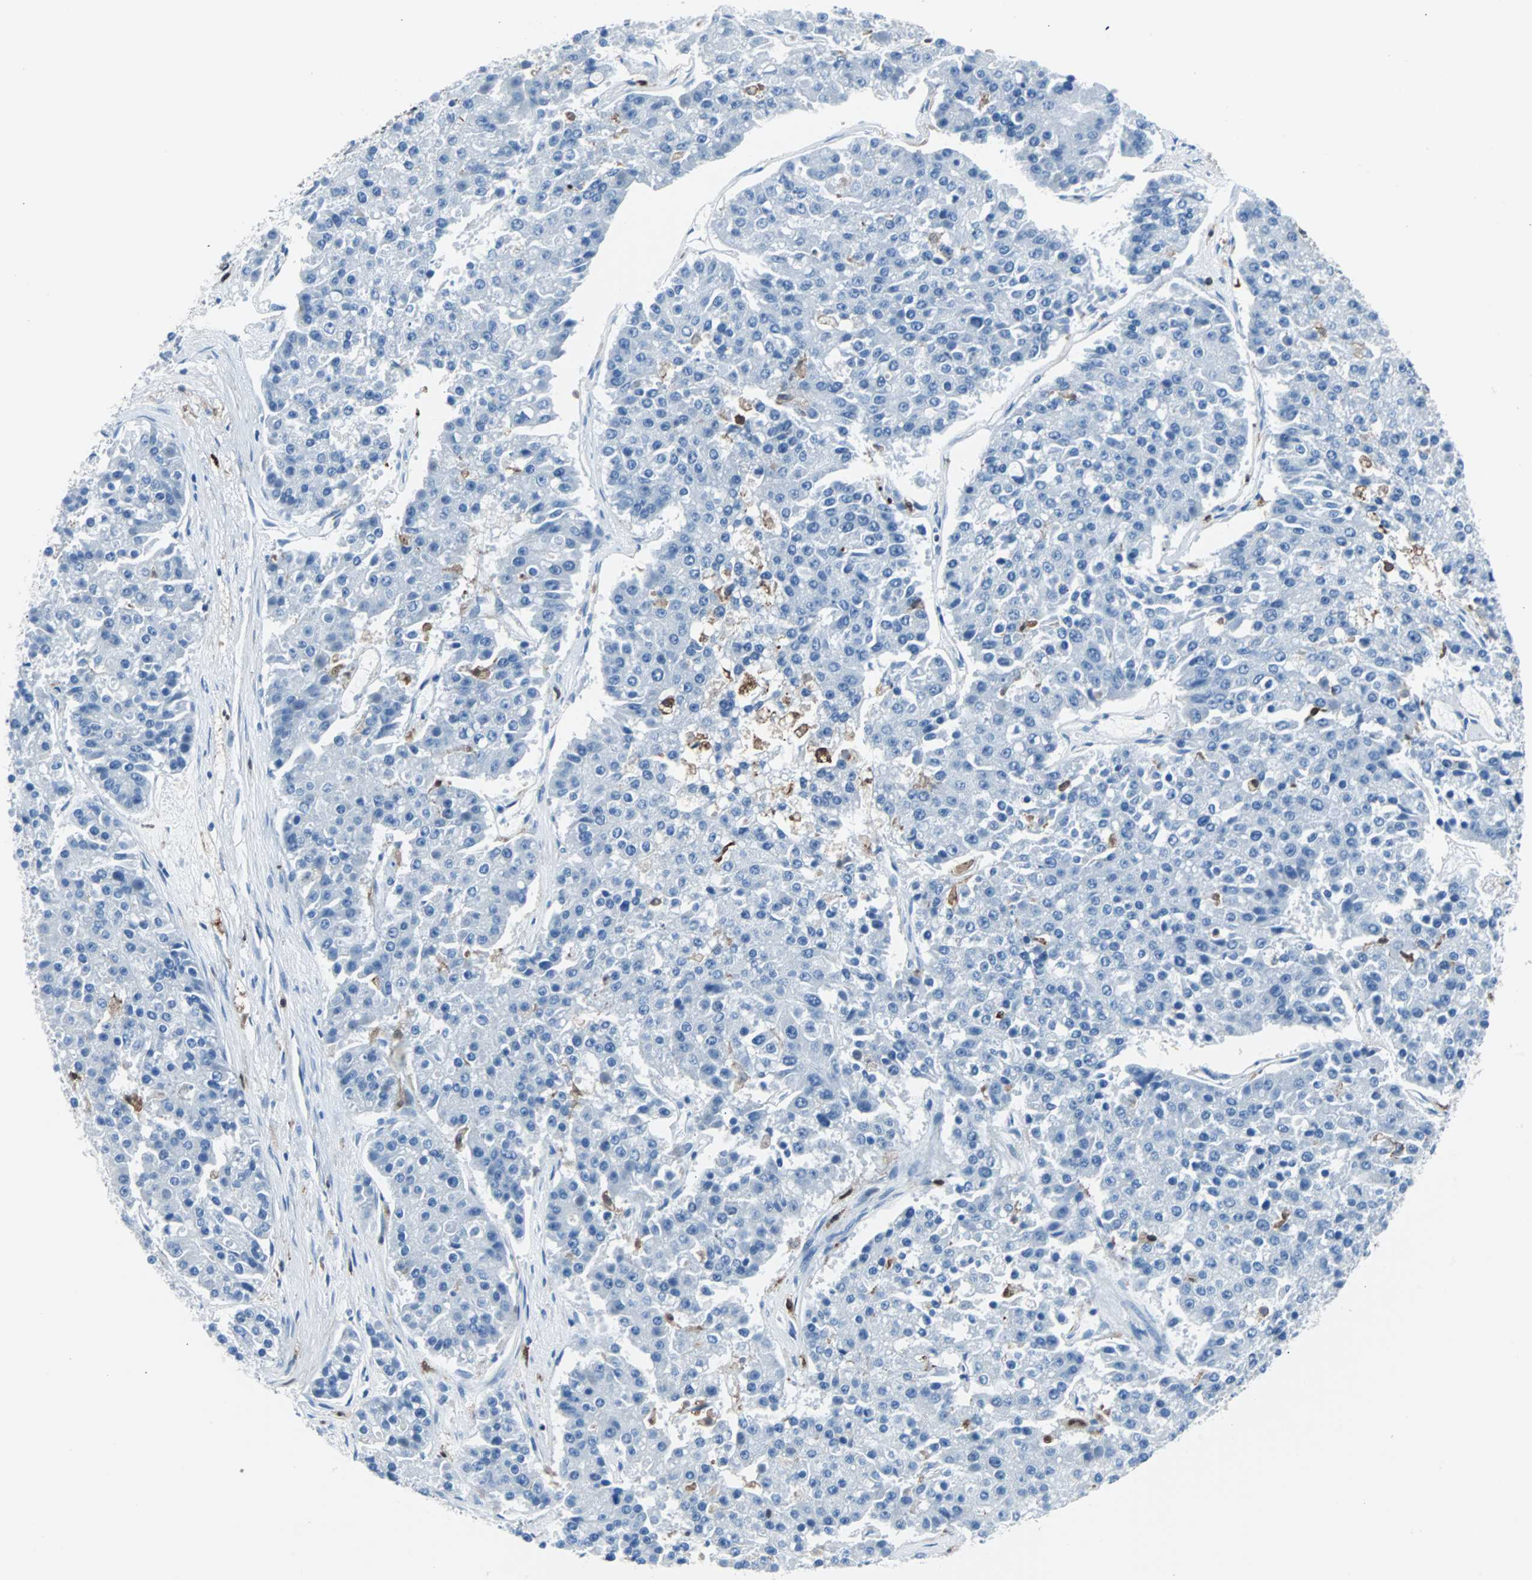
{"staining": {"intensity": "negative", "quantity": "none", "location": "none"}, "tissue": "pancreatic cancer", "cell_type": "Tumor cells", "image_type": "cancer", "snomed": [{"axis": "morphology", "description": "Adenocarcinoma, NOS"}, {"axis": "topography", "description": "Pancreas"}], "caption": "DAB immunohistochemical staining of human pancreatic cancer (adenocarcinoma) reveals no significant expression in tumor cells. (DAB (3,3'-diaminobenzidine) immunohistochemistry (IHC) with hematoxylin counter stain).", "gene": "SYK", "patient": {"sex": "male", "age": 50}}